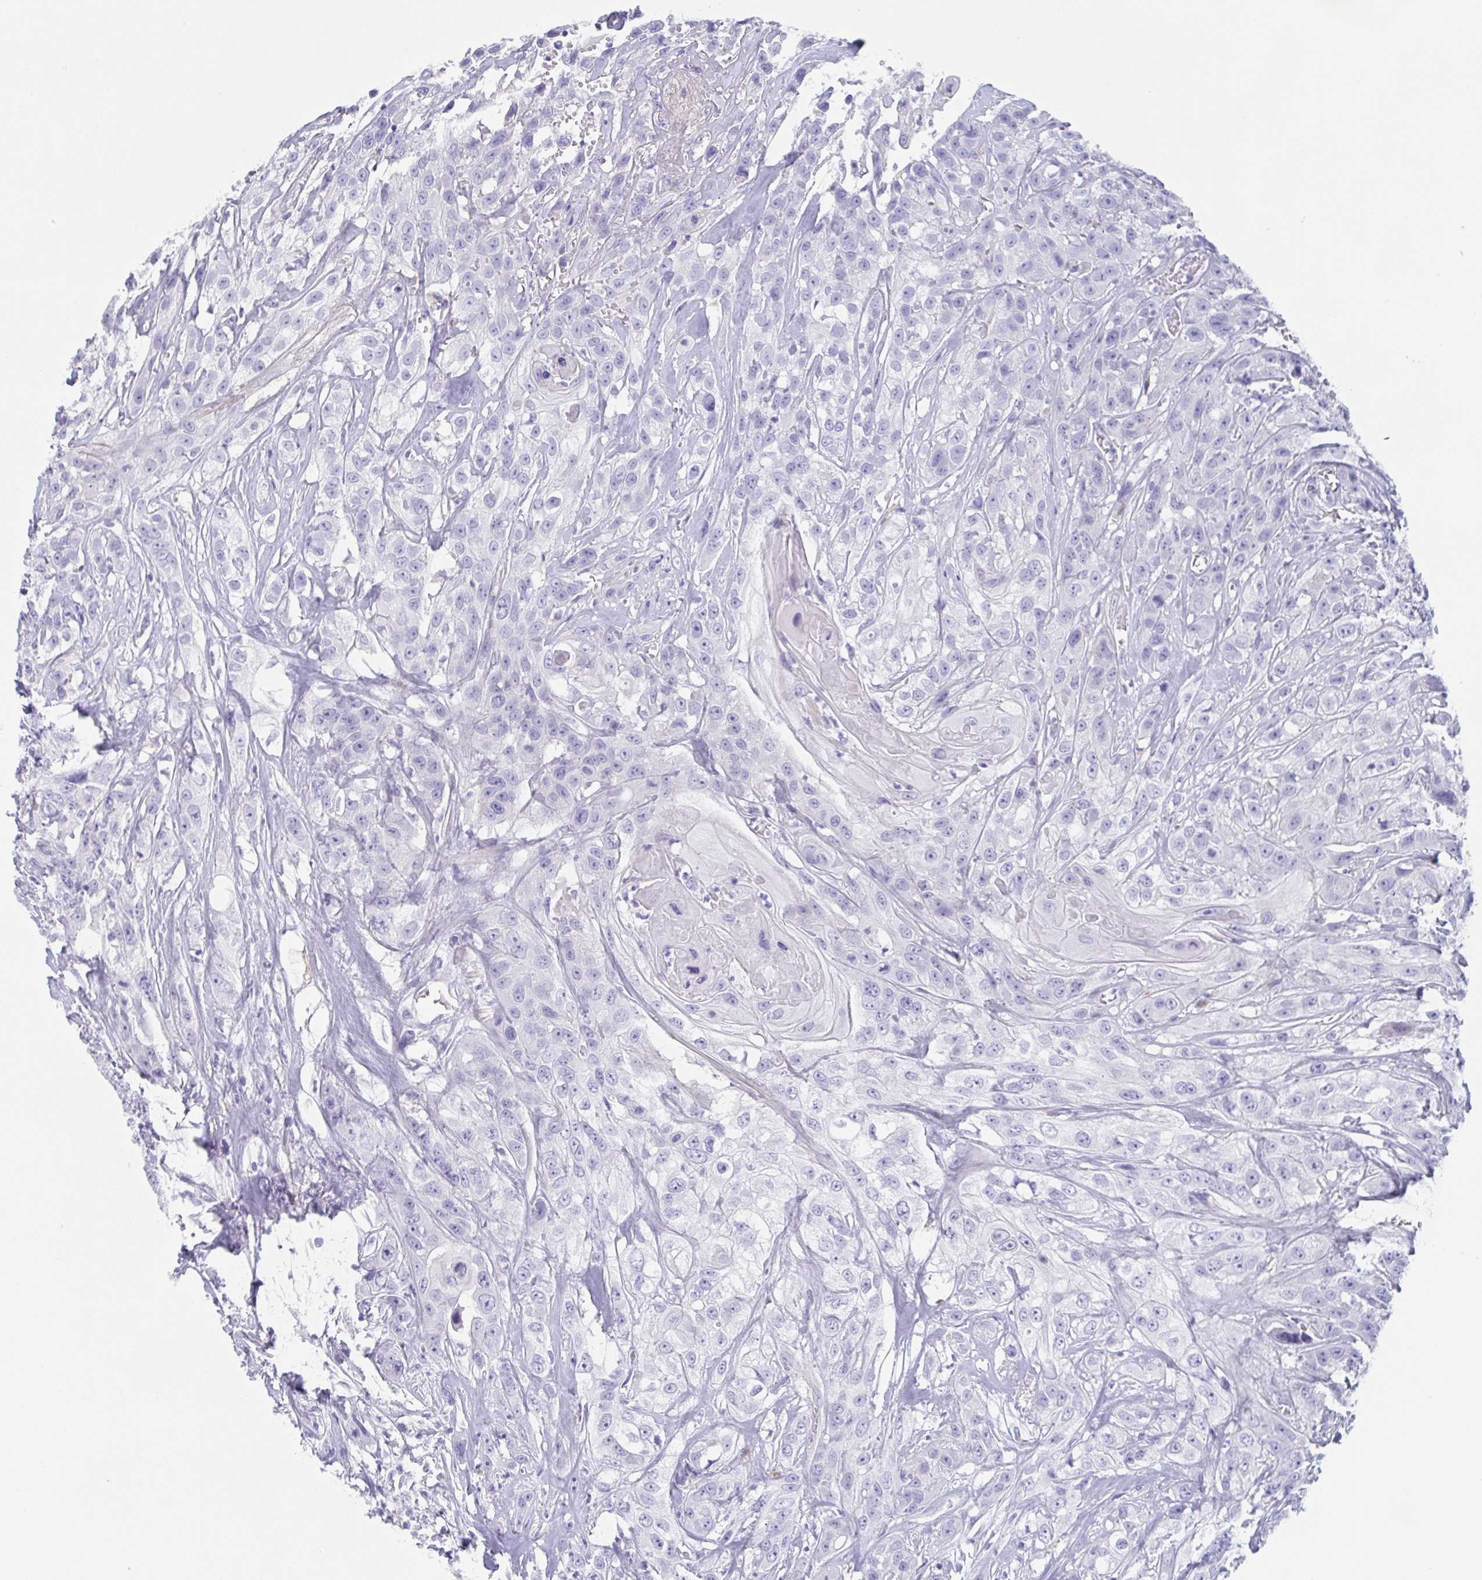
{"staining": {"intensity": "negative", "quantity": "none", "location": "none"}, "tissue": "head and neck cancer", "cell_type": "Tumor cells", "image_type": "cancer", "snomed": [{"axis": "morphology", "description": "Squamous cell carcinoma, NOS"}, {"axis": "topography", "description": "Head-Neck"}], "caption": "A high-resolution image shows IHC staining of head and neck cancer, which shows no significant expression in tumor cells. Nuclei are stained in blue.", "gene": "TAGLN3", "patient": {"sex": "male", "age": 57}}